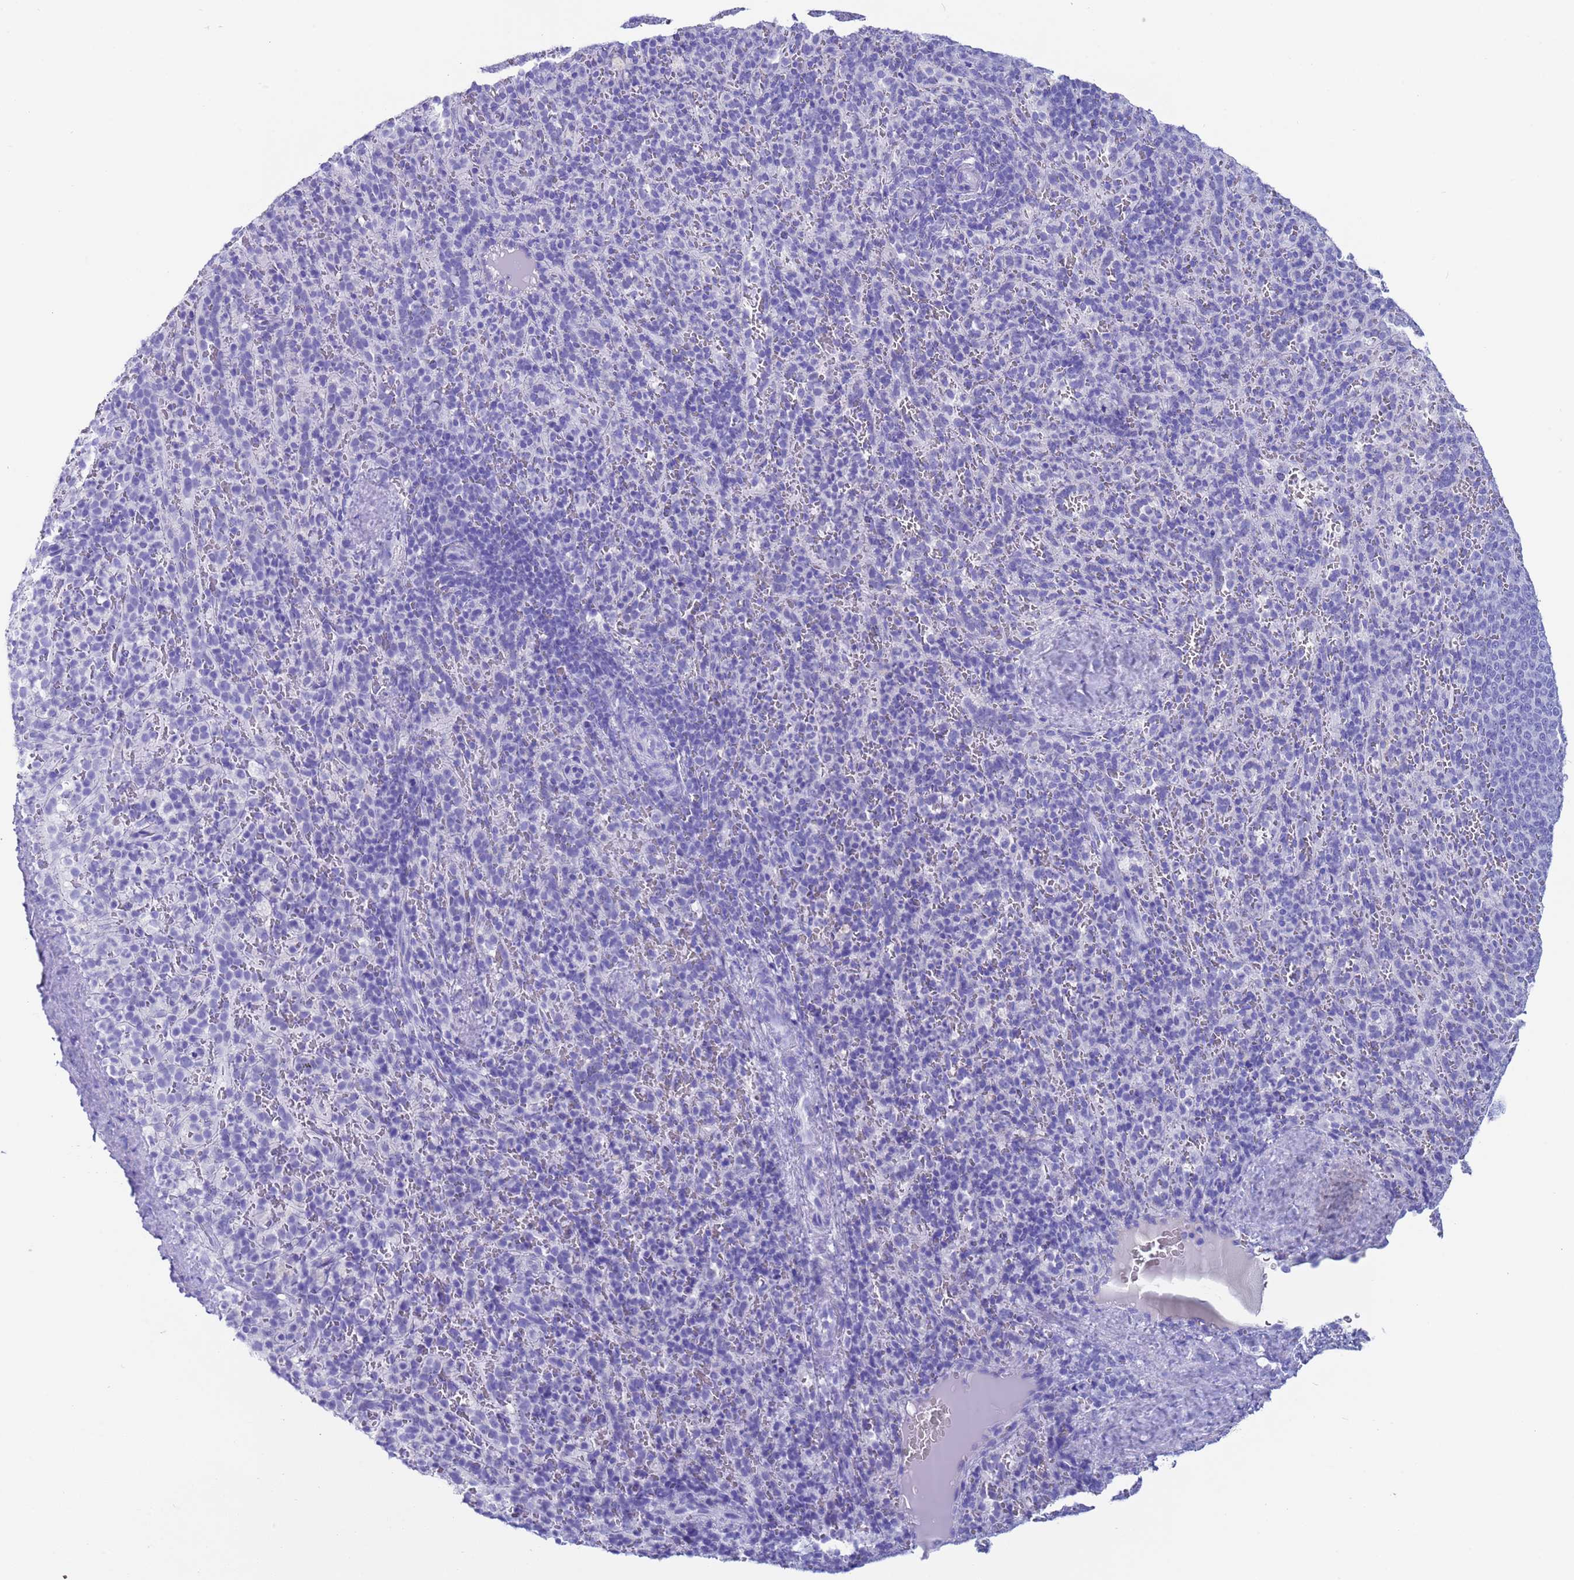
{"staining": {"intensity": "negative", "quantity": "none", "location": "none"}, "tissue": "spleen", "cell_type": "Cells in red pulp", "image_type": "normal", "snomed": [{"axis": "morphology", "description": "Normal tissue, NOS"}, {"axis": "topography", "description": "Spleen"}], "caption": "DAB immunohistochemical staining of unremarkable human spleen displays no significant staining in cells in red pulp.", "gene": "CKM", "patient": {"sex": "female", "age": 21}}